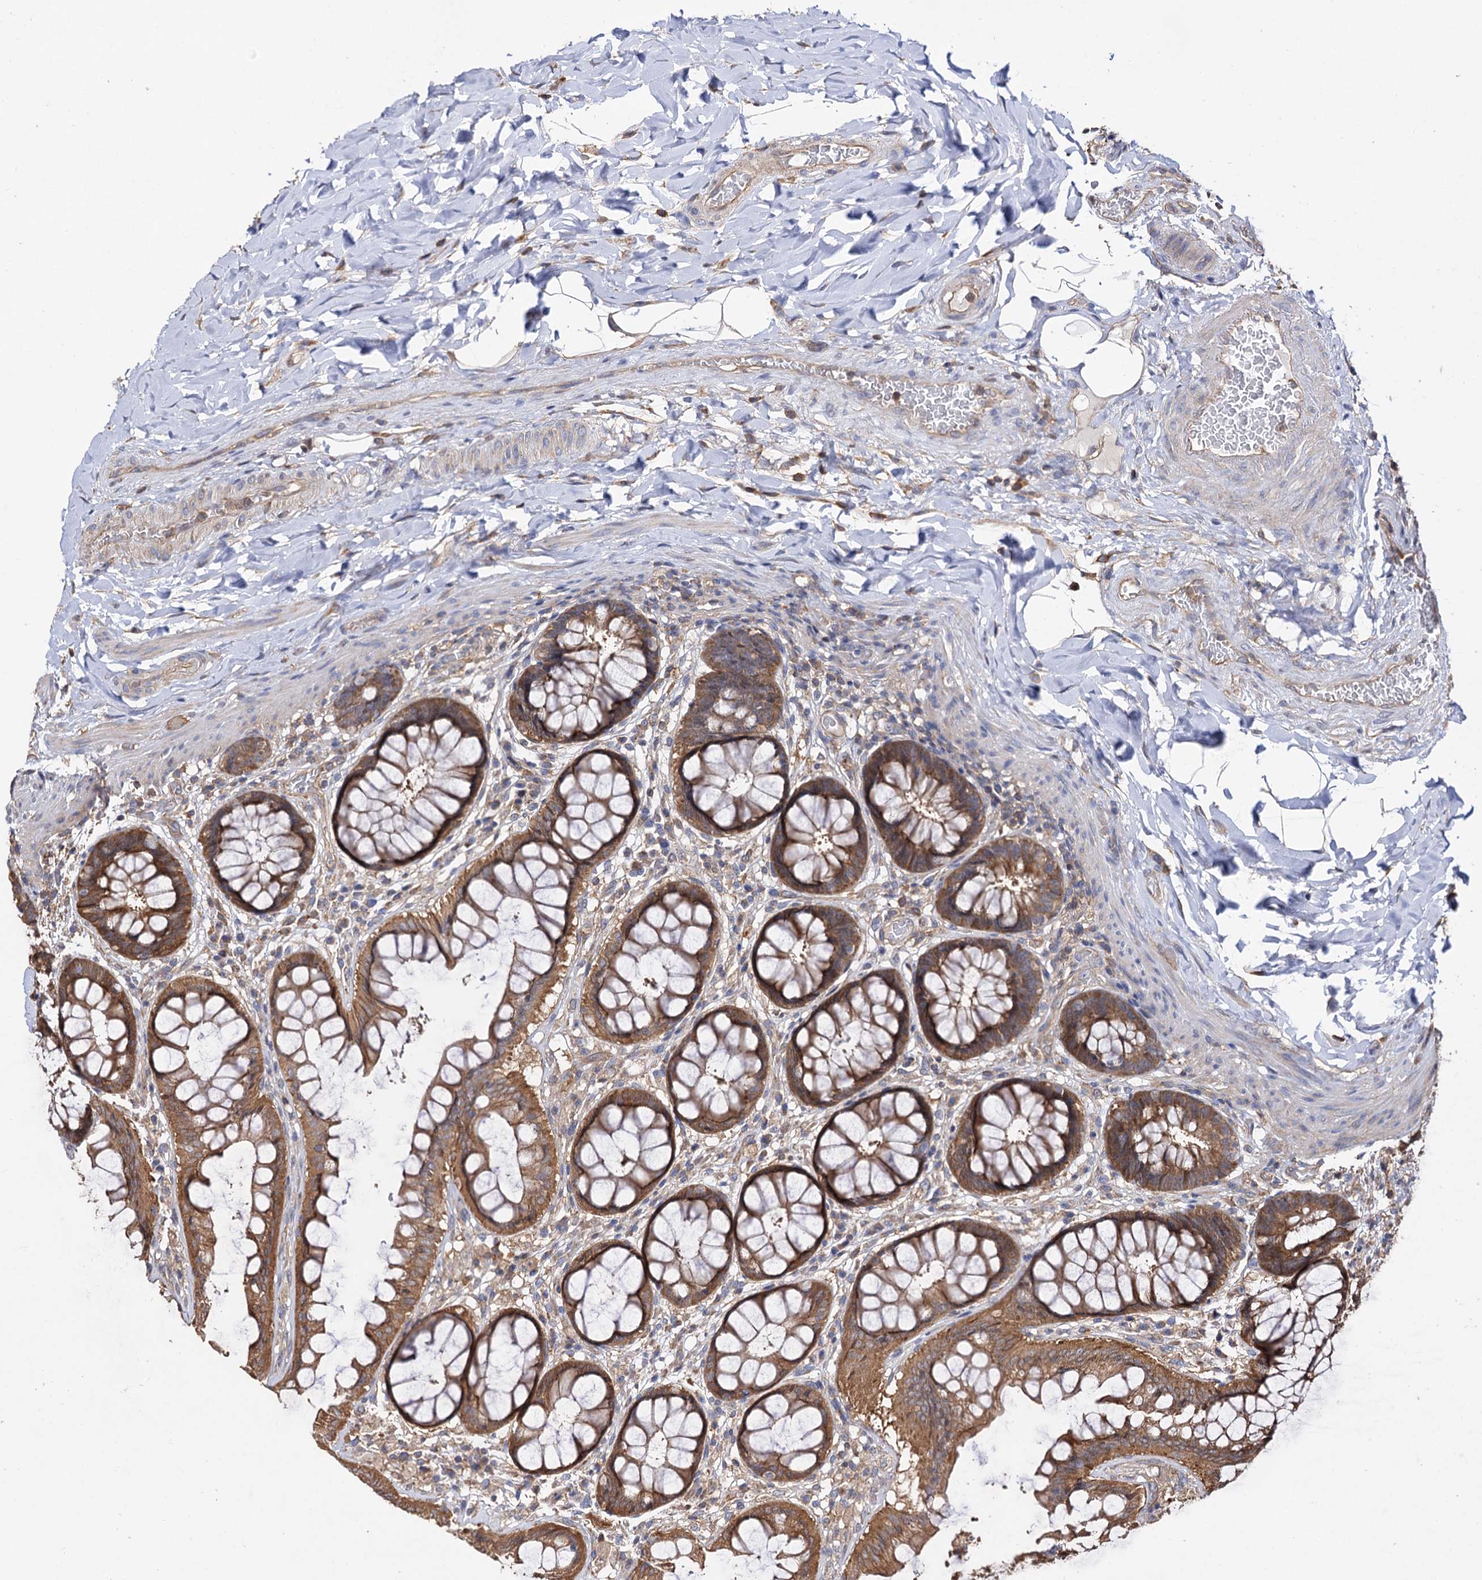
{"staining": {"intensity": "moderate", "quantity": ">75%", "location": "cytoplasmic/membranous"}, "tissue": "rectum", "cell_type": "Glandular cells", "image_type": "normal", "snomed": [{"axis": "morphology", "description": "Normal tissue, NOS"}, {"axis": "topography", "description": "Rectum"}], "caption": "Immunohistochemistry (IHC) of normal rectum reveals medium levels of moderate cytoplasmic/membranous expression in about >75% of glandular cells.", "gene": "IDI1", "patient": {"sex": "female", "age": 46}}